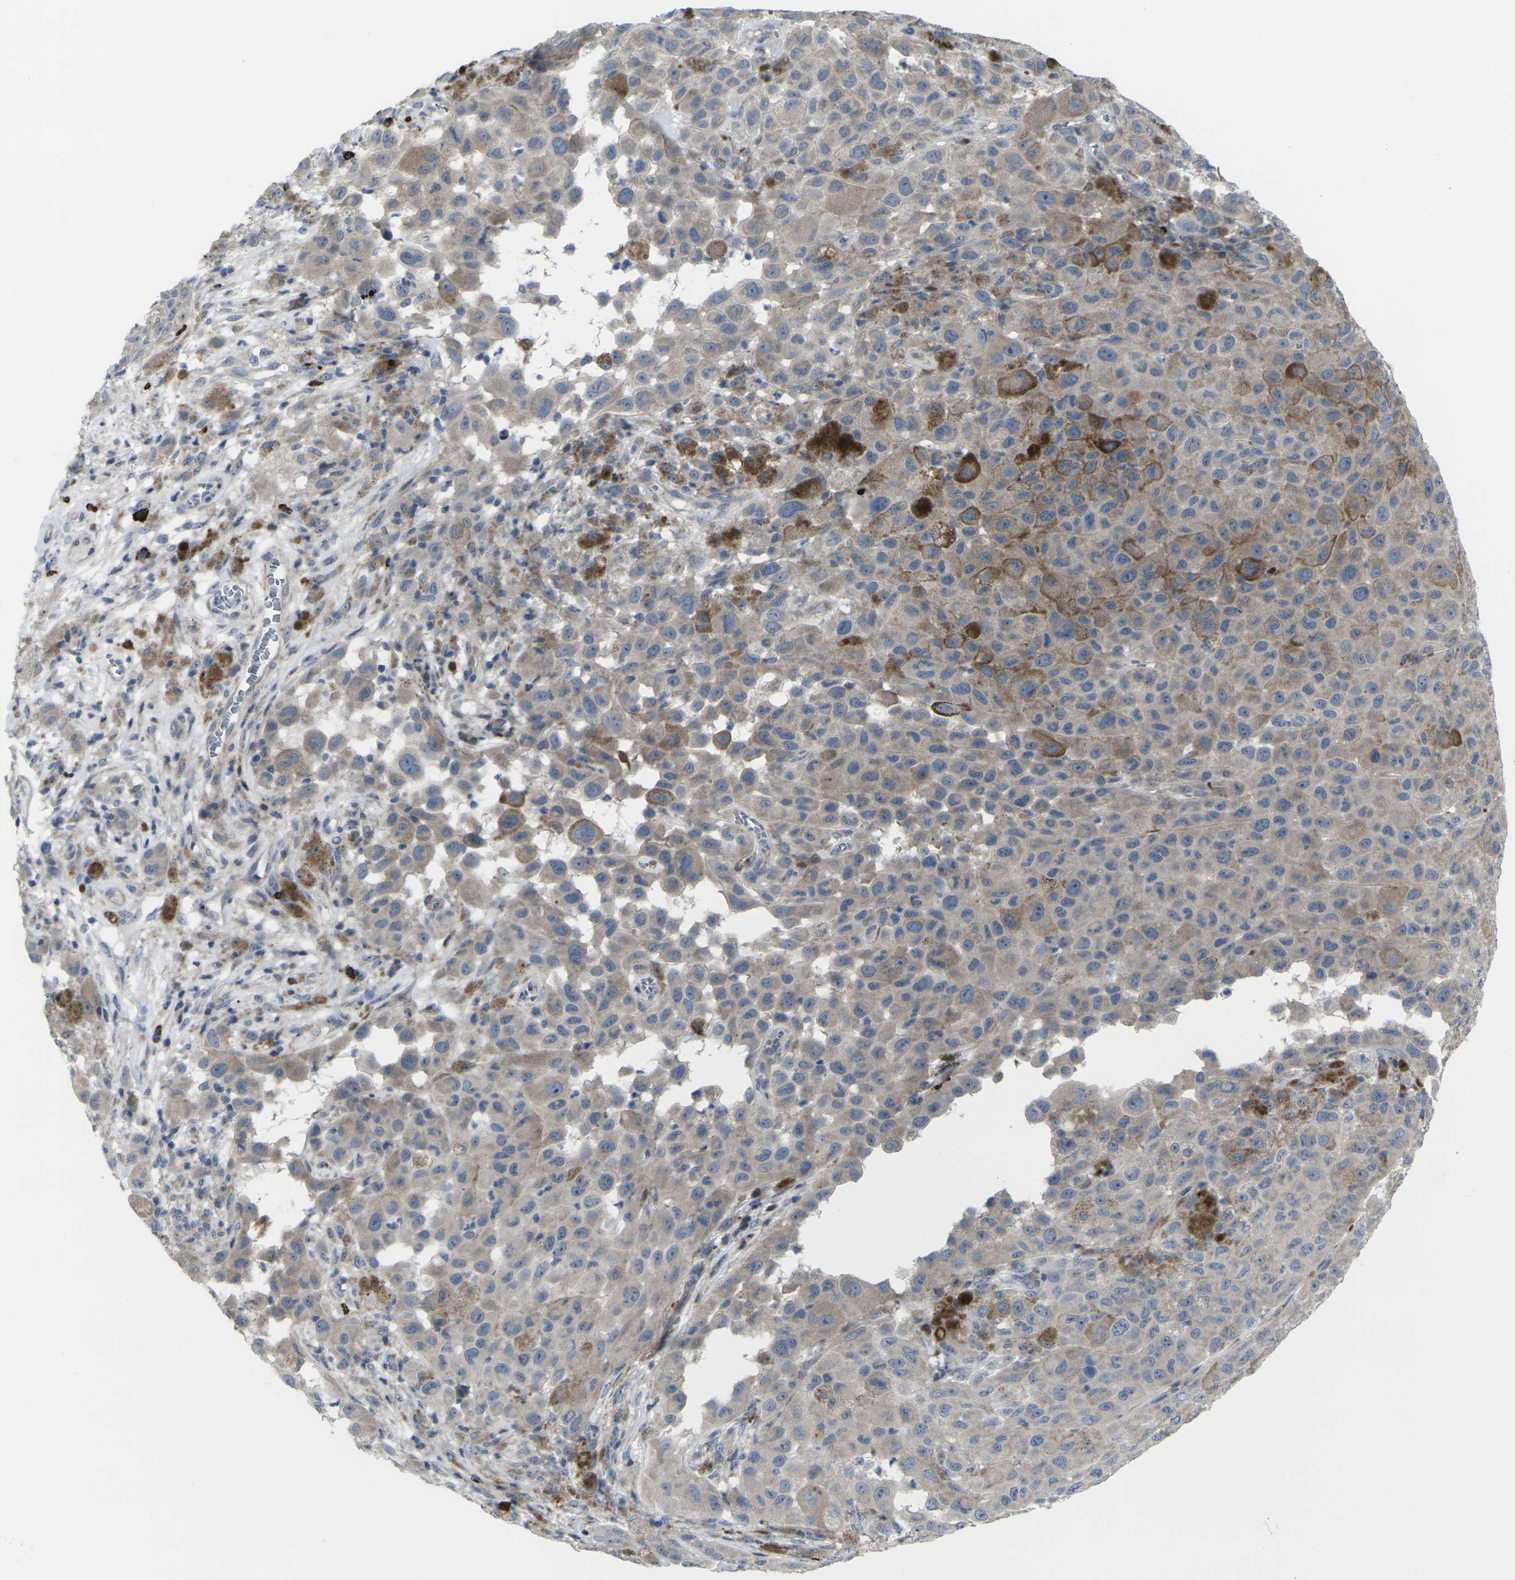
{"staining": {"intensity": "weak", "quantity": ">75%", "location": "cytoplasmic/membranous"}, "tissue": "melanoma", "cell_type": "Tumor cells", "image_type": "cancer", "snomed": [{"axis": "morphology", "description": "Malignant melanoma, NOS"}, {"axis": "topography", "description": "Skin"}], "caption": "A micrograph of human malignant melanoma stained for a protein reveals weak cytoplasmic/membranous brown staining in tumor cells. The protein is shown in brown color, while the nuclei are stained blue.", "gene": "CCR10", "patient": {"sex": "male", "age": 96}}